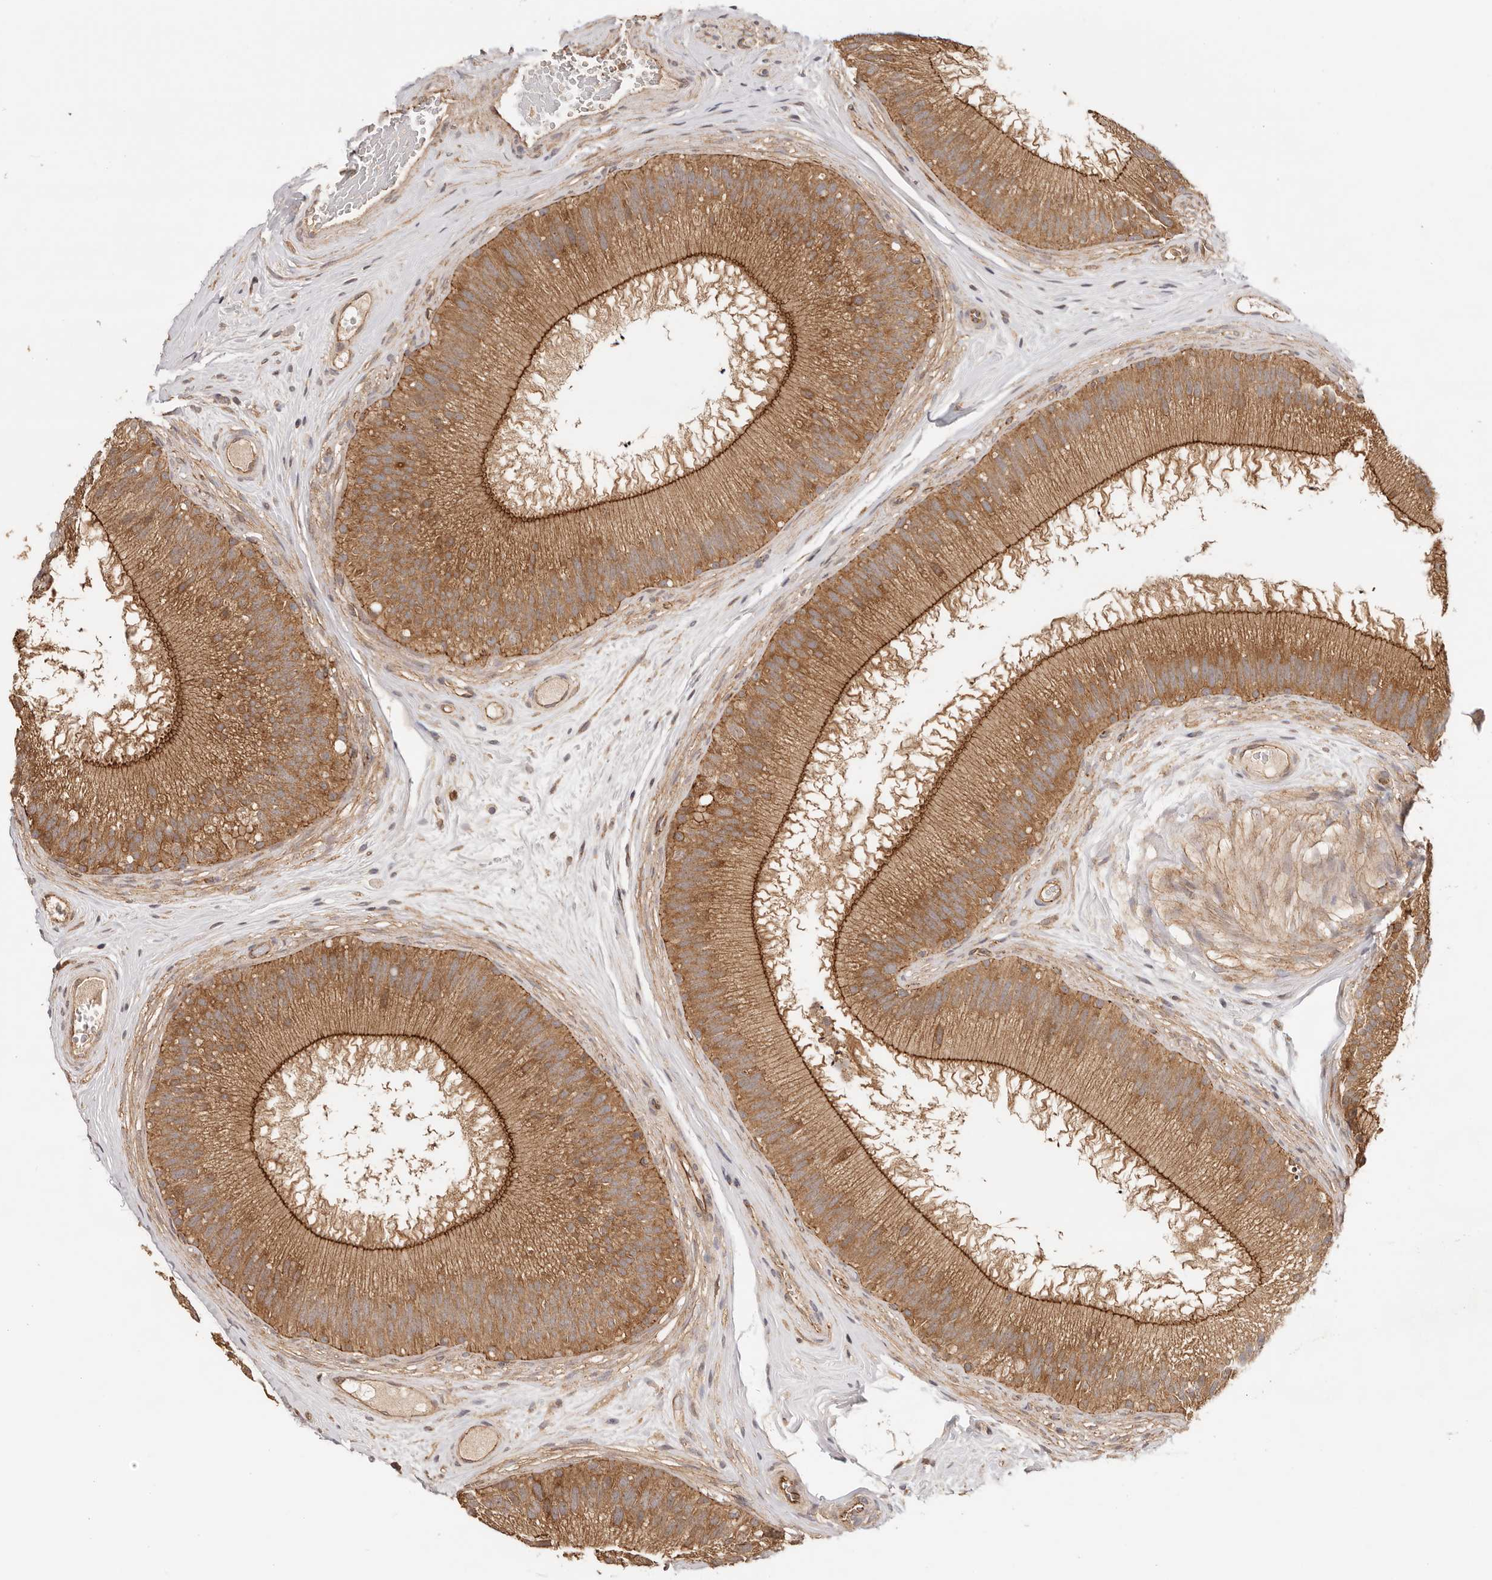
{"staining": {"intensity": "moderate", "quantity": ">75%", "location": "cytoplasmic/membranous"}, "tissue": "epididymis", "cell_type": "Glandular cells", "image_type": "normal", "snomed": [{"axis": "morphology", "description": "Normal tissue, NOS"}, {"axis": "topography", "description": "Epididymis"}], "caption": "Immunohistochemistry (IHC) of unremarkable epididymis exhibits medium levels of moderate cytoplasmic/membranous positivity in approximately >75% of glandular cells.", "gene": "AFDN", "patient": {"sex": "male", "age": 45}}